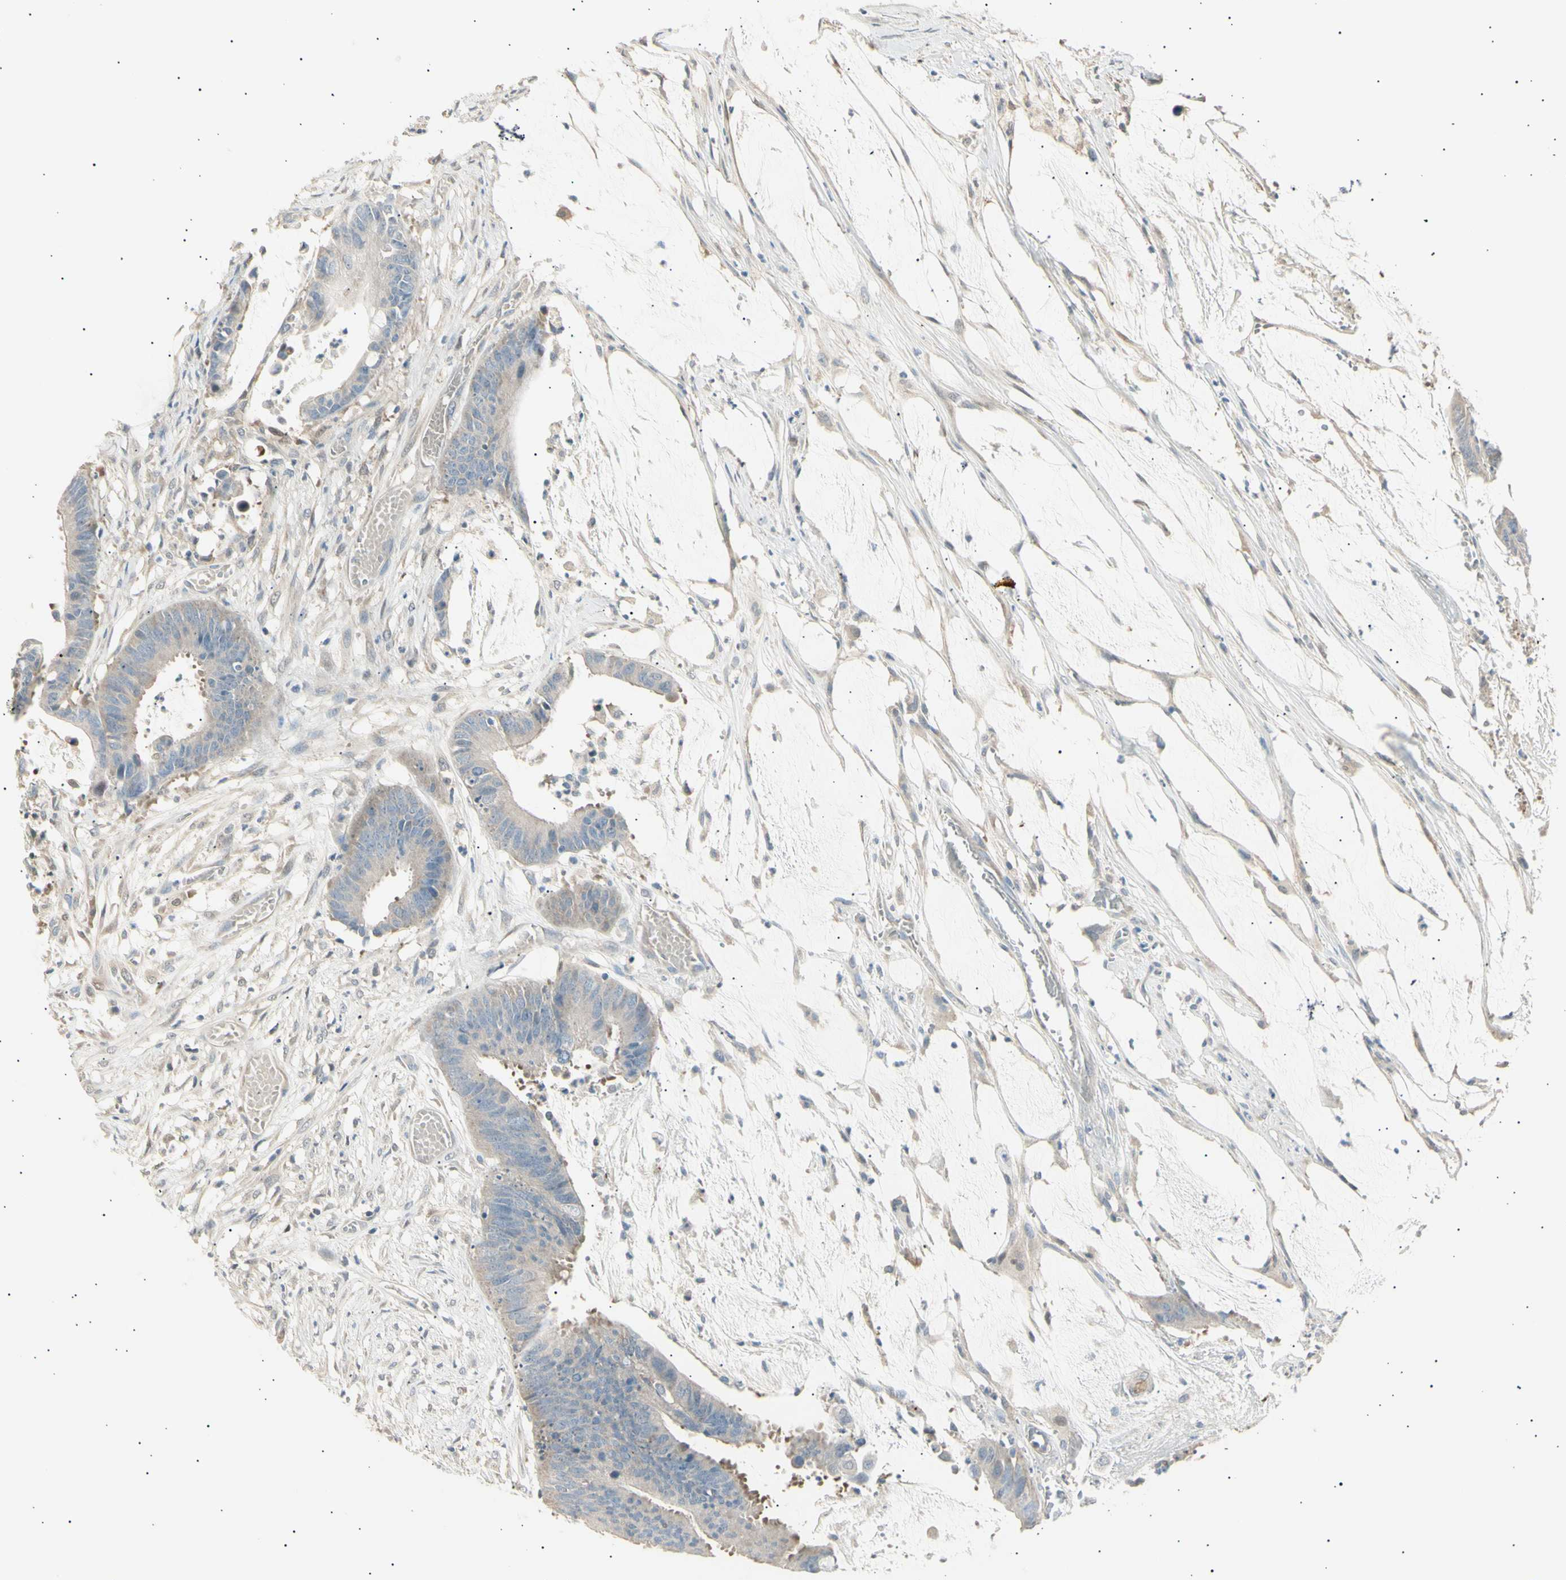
{"staining": {"intensity": "weak", "quantity": "25%-75%", "location": "cytoplasmic/membranous"}, "tissue": "colorectal cancer", "cell_type": "Tumor cells", "image_type": "cancer", "snomed": [{"axis": "morphology", "description": "Adenocarcinoma, NOS"}, {"axis": "topography", "description": "Rectum"}], "caption": "Immunohistochemical staining of human adenocarcinoma (colorectal) shows low levels of weak cytoplasmic/membranous protein staining in about 25%-75% of tumor cells. (DAB IHC, brown staining for protein, blue staining for nuclei).", "gene": "LHPP", "patient": {"sex": "female", "age": 66}}